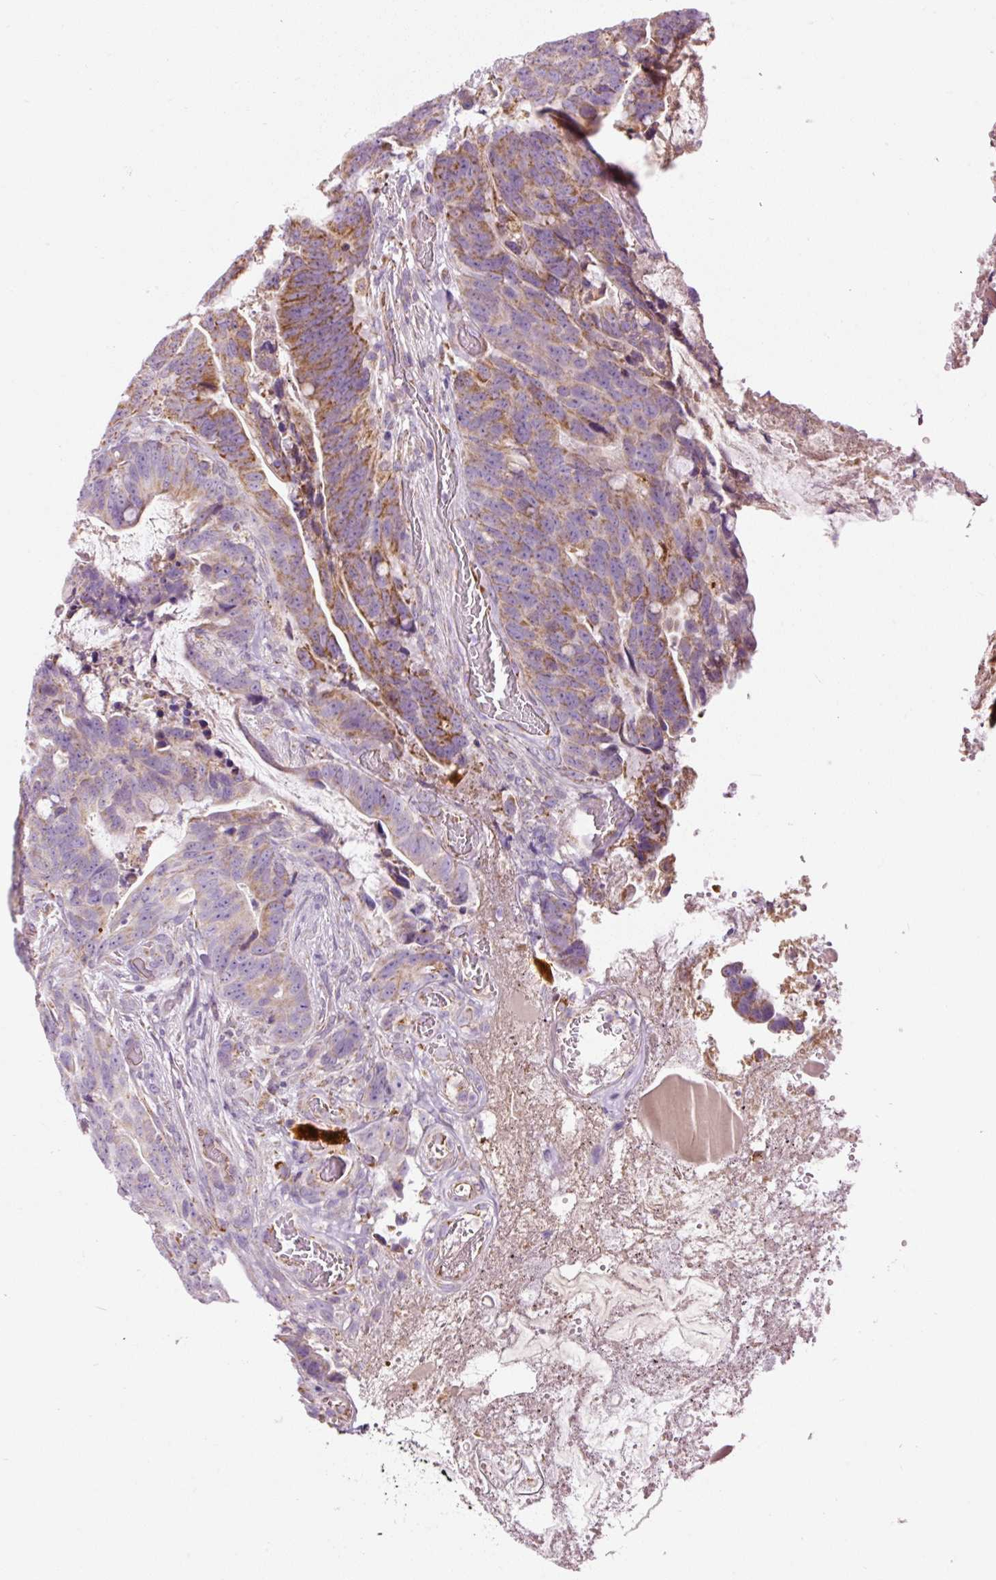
{"staining": {"intensity": "moderate", "quantity": "25%-75%", "location": "cytoplasmic/membranous"}, "tissue": "colorectal cancer", "cell_type": "Tumor cells", "image_type": "cancer", "snomed": [{"axis": "morphology", "description": "Adenocarcinoma, NOS"}, {"axis": "topography", "description": "Colon"}], "caption": "A photomicrograph of human colorectal cancer (adenocarcinoma) stained for a protein shows moderate cytoplasmic/membranous brown staining in tumor cells.", "gene": "NDUFB4", "patient": {"sex": "female", "age": 82}}